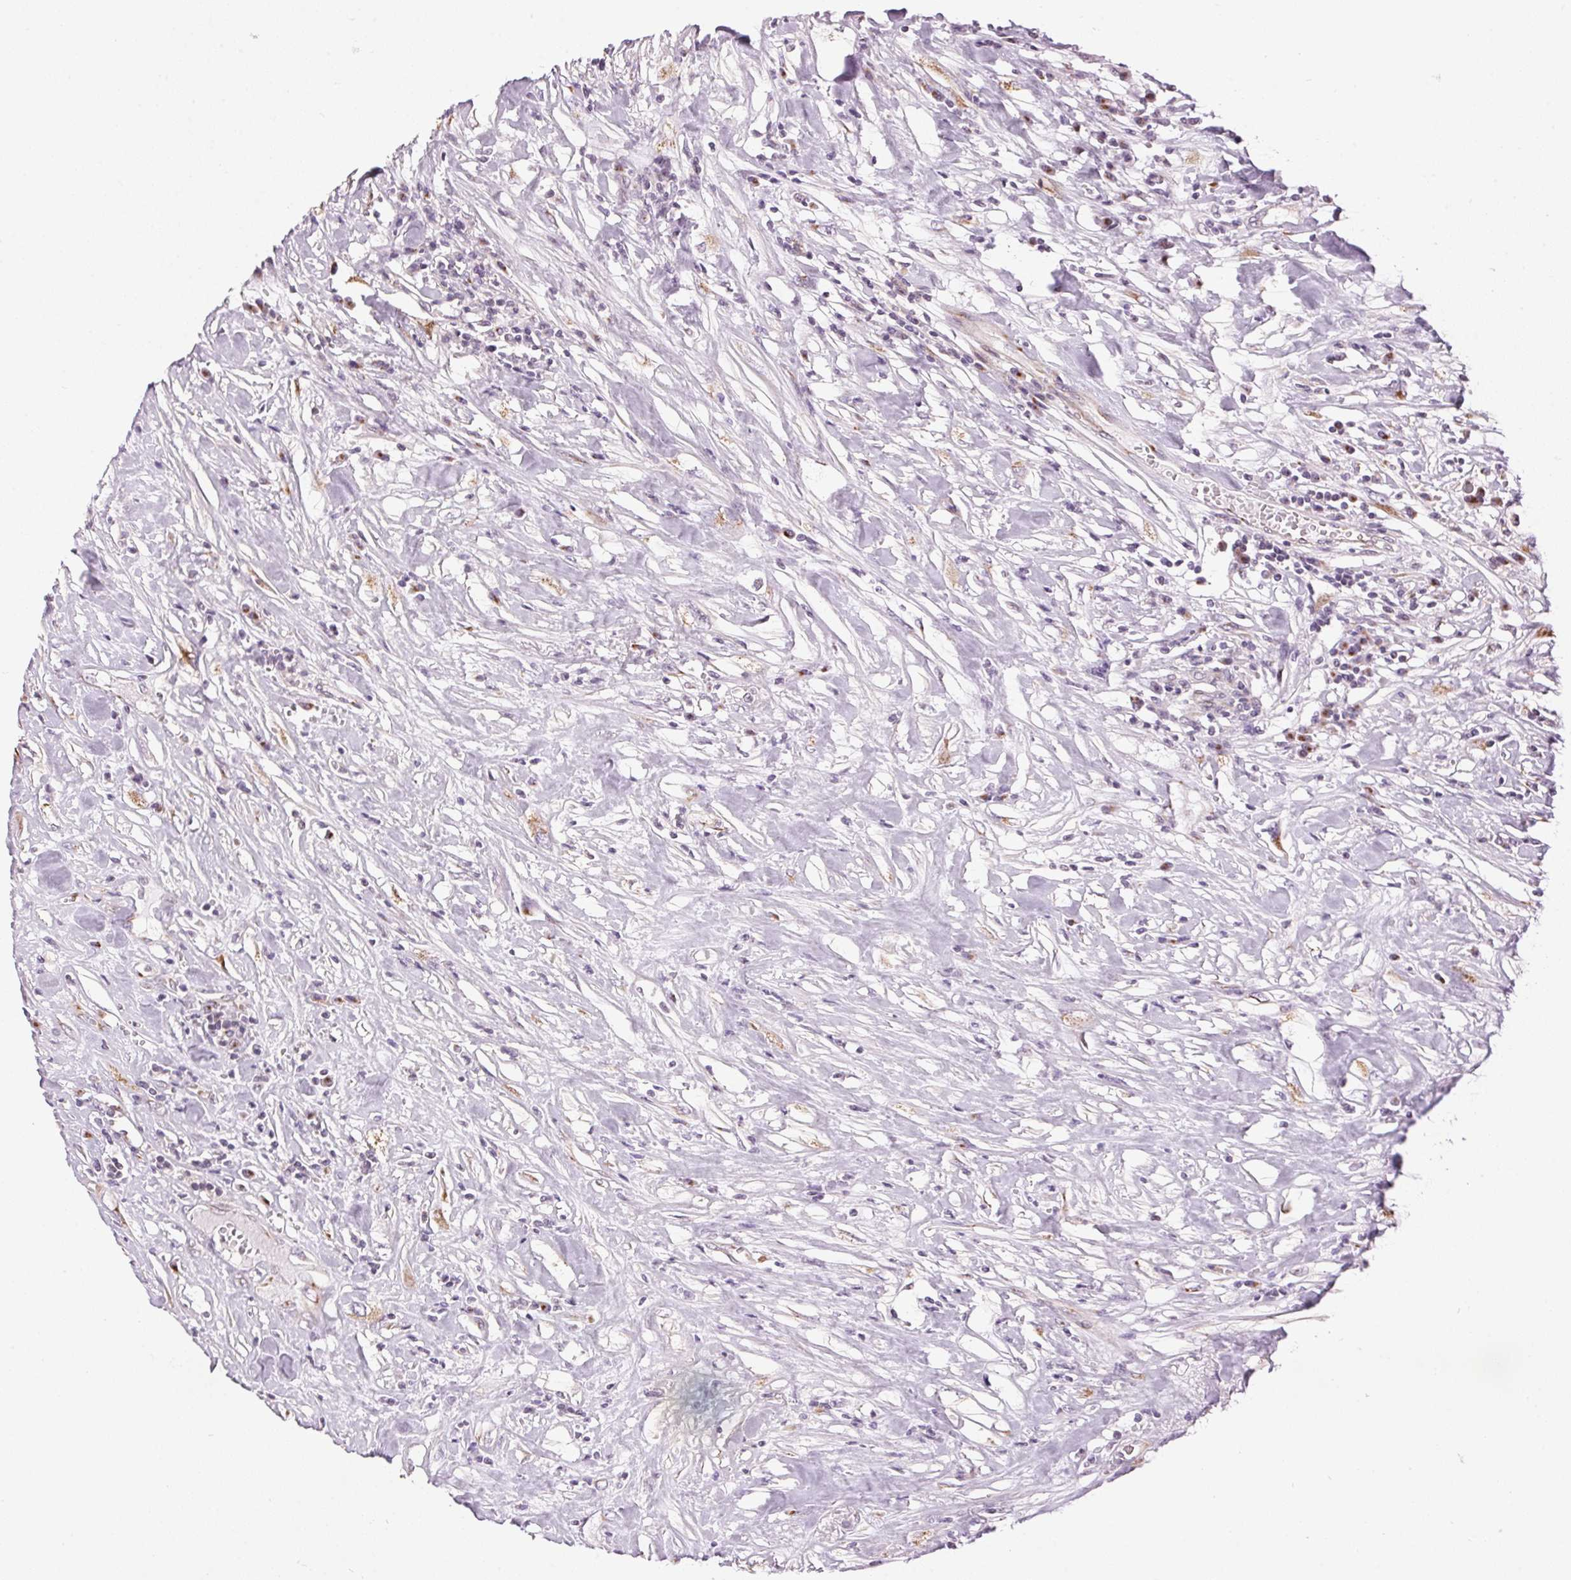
{"staining": {"intensity": "moderate", "quantity": "25%-75%", "location": "cytoplasmic/membranous"}, "tissue": "prostate cancer", "cell_type": "Tumor cells", "image_type": "cancer", "snomed": [{"axis": "morphology", "description": "Adenocarcinoma, High grade"}, {"axis": "topography", "description": "Prostate and seminal vesicle, NOS"}], "caption": "Adenocarcinoma (high-grade) (prostate) stained for a protein (brown) displays moderate cytoplasmic/membranous positive expression in about 25%-75% of tumor cells.", "gene": "GOLPH3", "patient": {"sex": "male", "age": 60}}